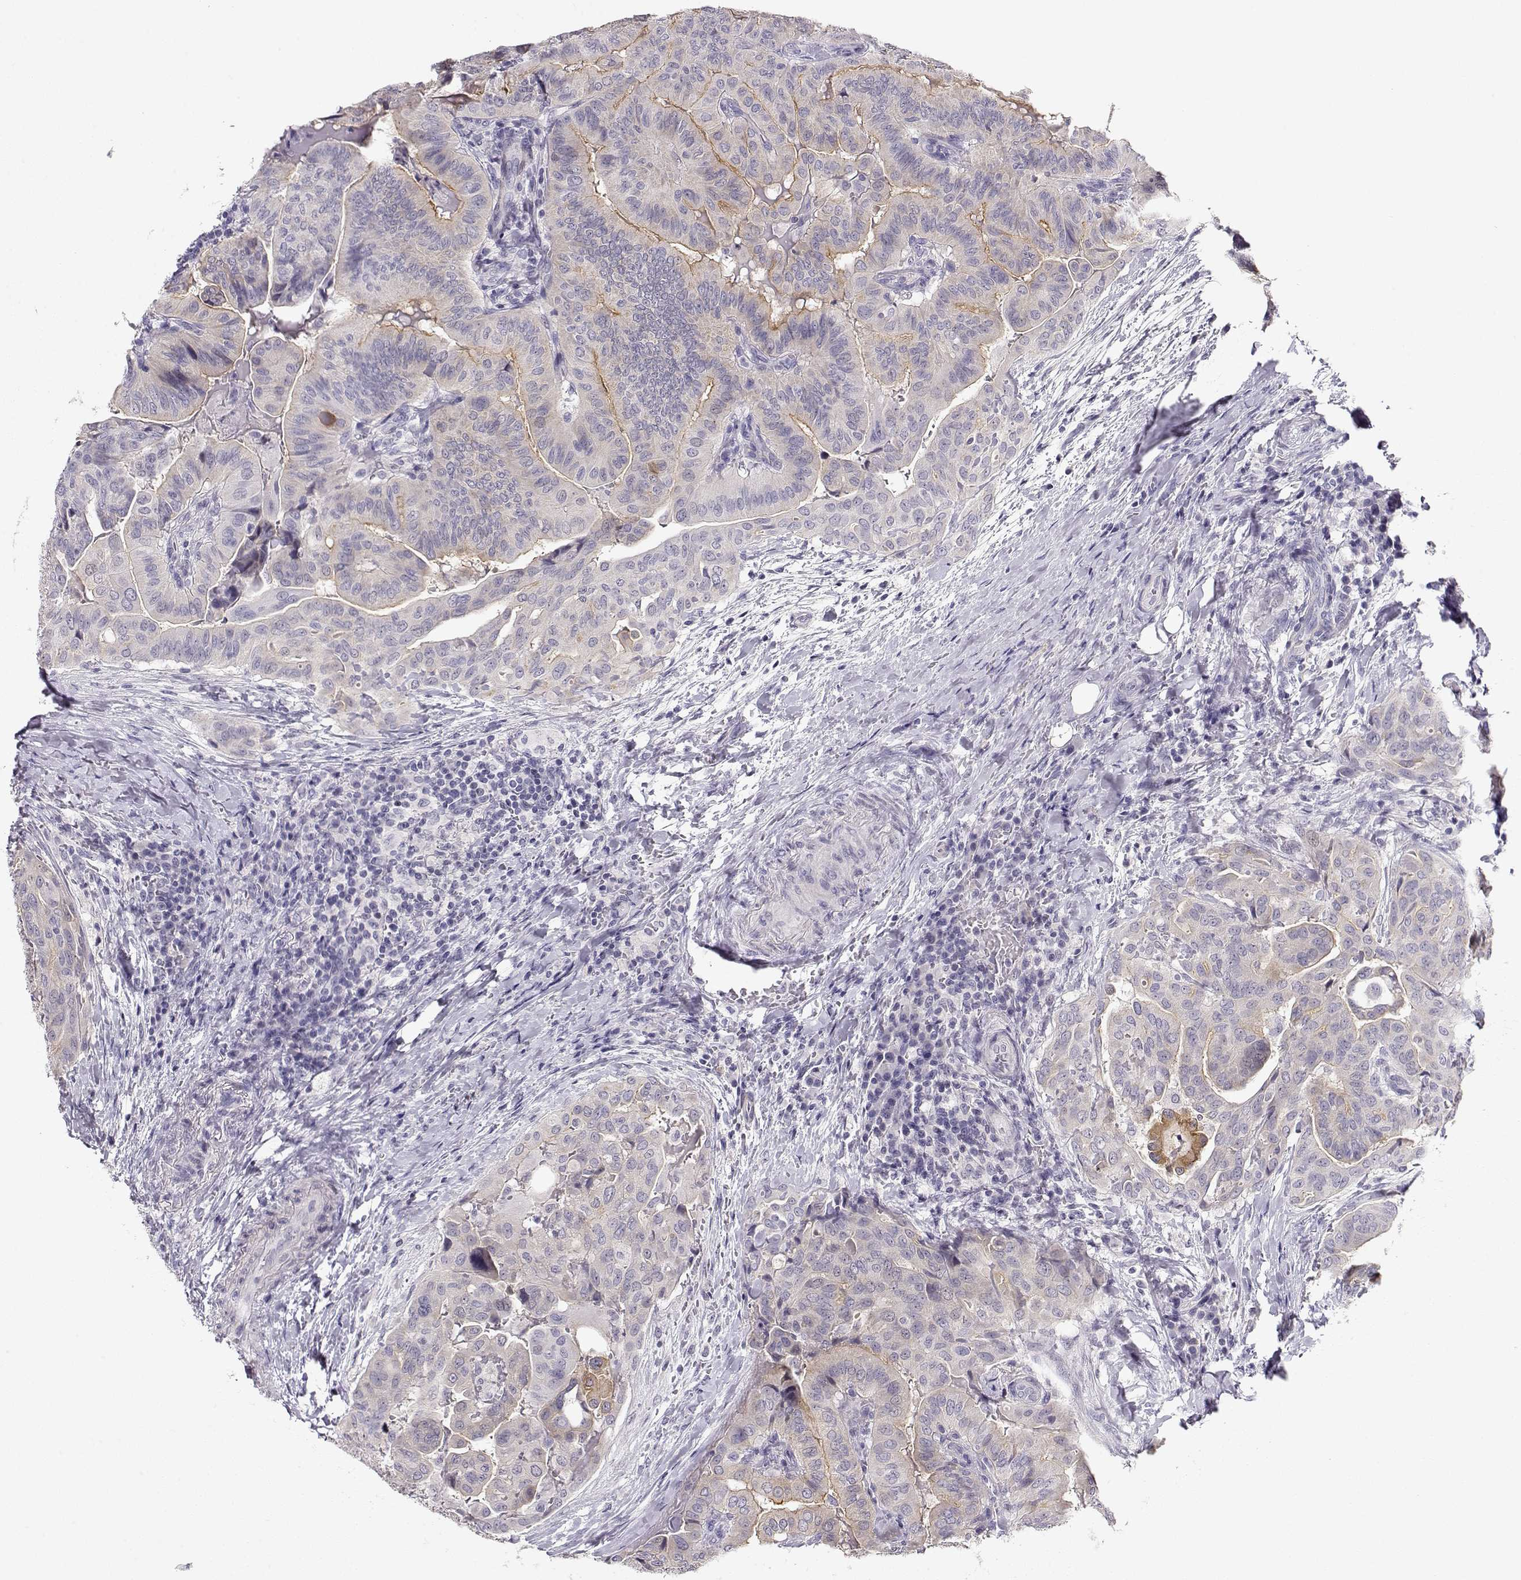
{"staining": {"intensity": "moderate", "quantity": ">75%", "location": "cytoplasmic/membranous"}, "tissue": "thyroid cancer", "cell_type": "Tumor cells", "image_type": "cancer", "snomed": [{"axis": "morphology", "description": "Papillary adenocarcinoma, NOS"}, {"axis": "topography", "description": "Thyroid gland"}], "caption": "Human thyroid papillary adenocarcinoma stained with a protein marker reveals moderate staining in tumor cells.", "gene": "CRX", "patient": {"sex": "female", "age": 68}}